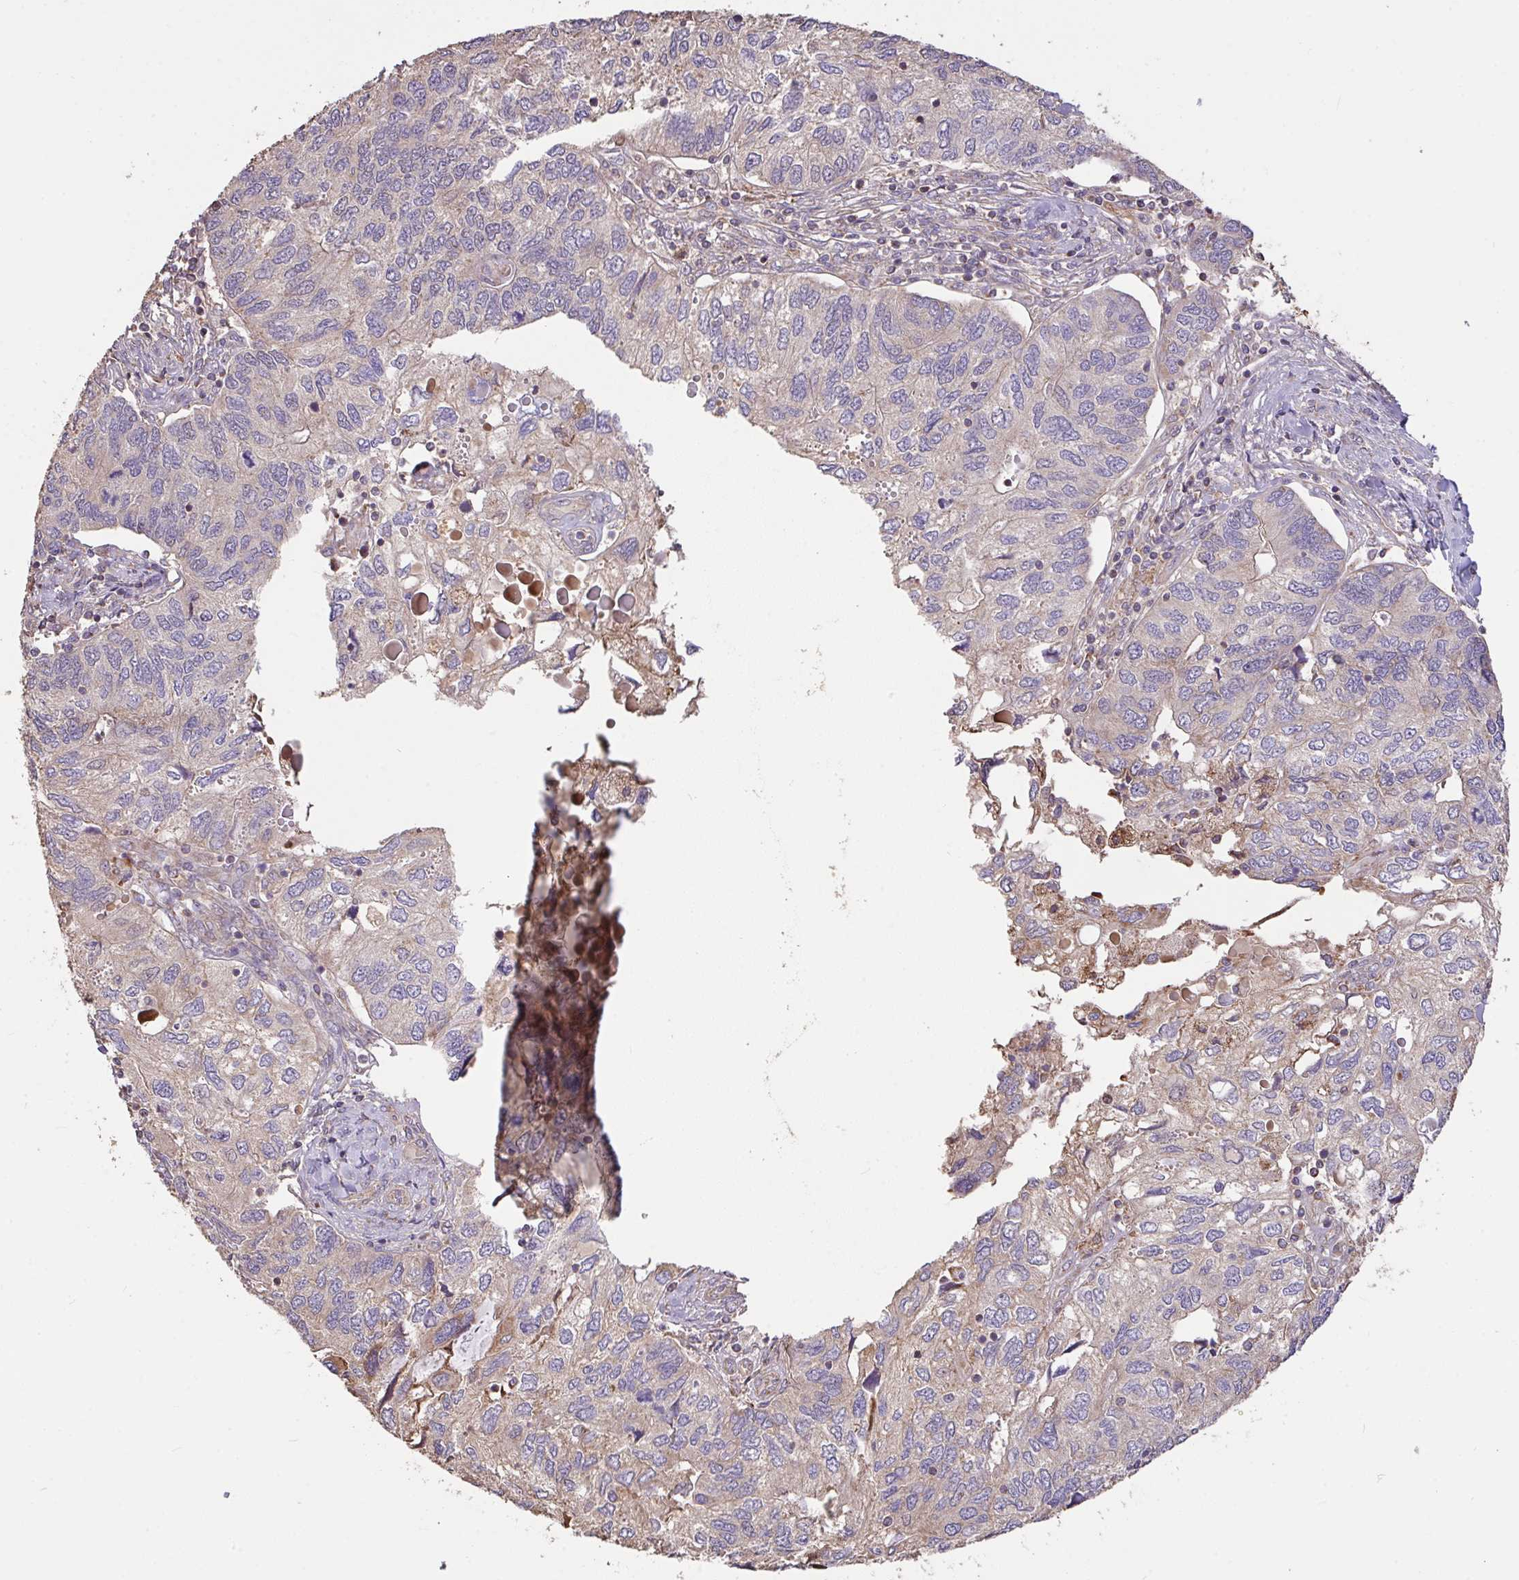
{"staining": {"intensity": "weak", "quantity": "<25%", "location": "cytoplasmic/membranous"}, "tissue": "endometrial cancer", "cell_type": "Tumor cells", "image_type": "cancer", "snomed": [{"axis": "morphology", "description": "Carcinoma, NOS"}, {"axis": "topography", "description": "Uterus"}], "caption": "Immunohistochemistry of carcinoma (endometrial) demonstrates no positivity in tumor cells.", "gene": "FCER1A", "patient": {"sex": "female", "age": 76}}